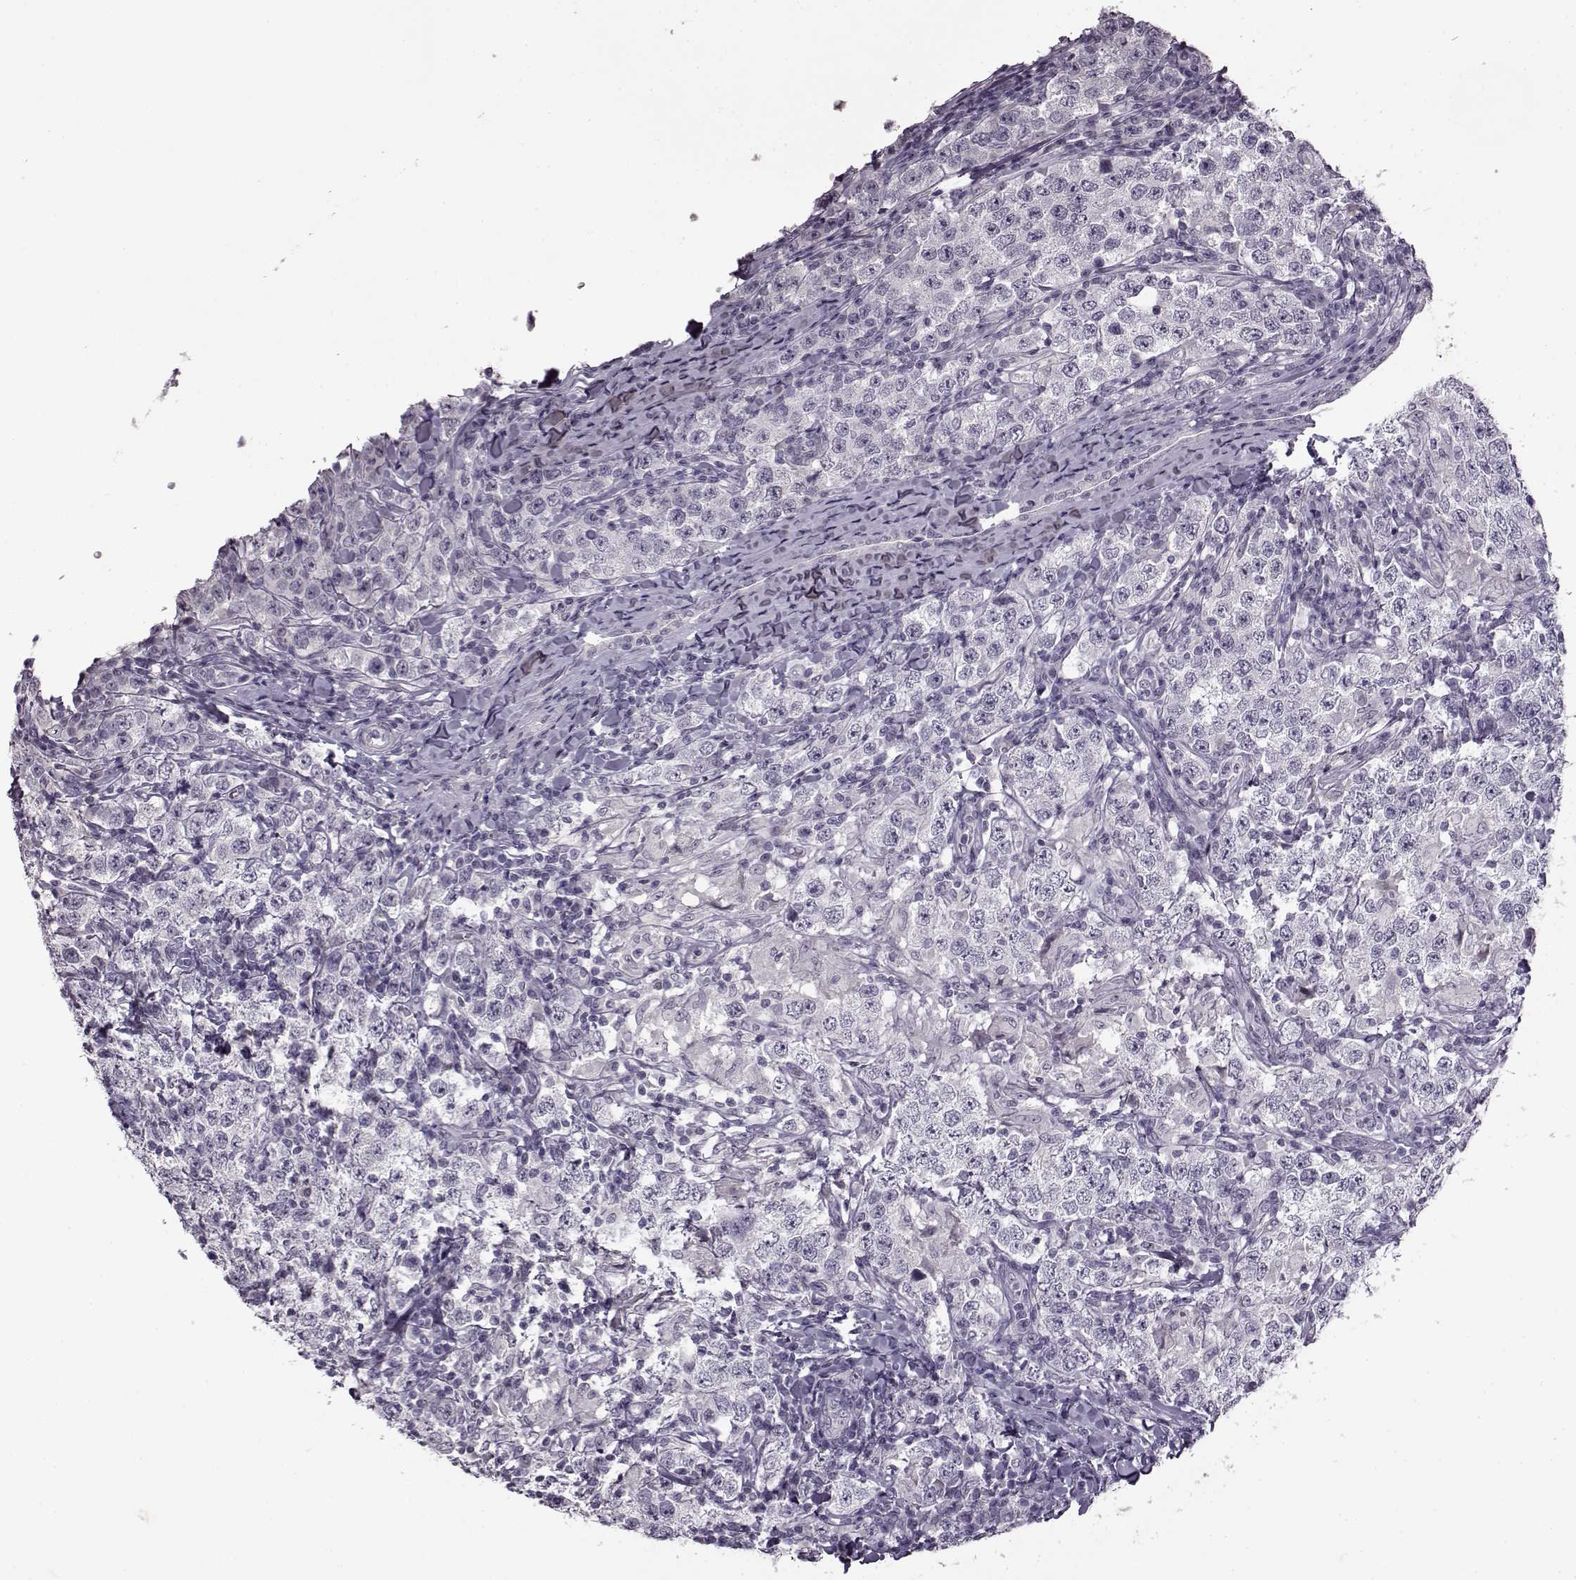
{"staining": {"intensity": "negative", "quantity": "none", "location": "none"}, "tissue": "testis cancer", "cell_type": "Tumor cells", "image_type": "cancer", "snomed": [{"axis": "morphology", "description": "Seminoma, NOS"}, {"axis": "morphology", "description": "Carcinoma, Embryonal, NOS"}, {"axis": "topography", "description": "Testis"}], "caption": "Human testis cancer stained for a protein using immunohistochemistry (IHC) reveals no positivity in tumor cells.", "gene": "FSHB", "patient": {"sex": "male", "age": 41}}